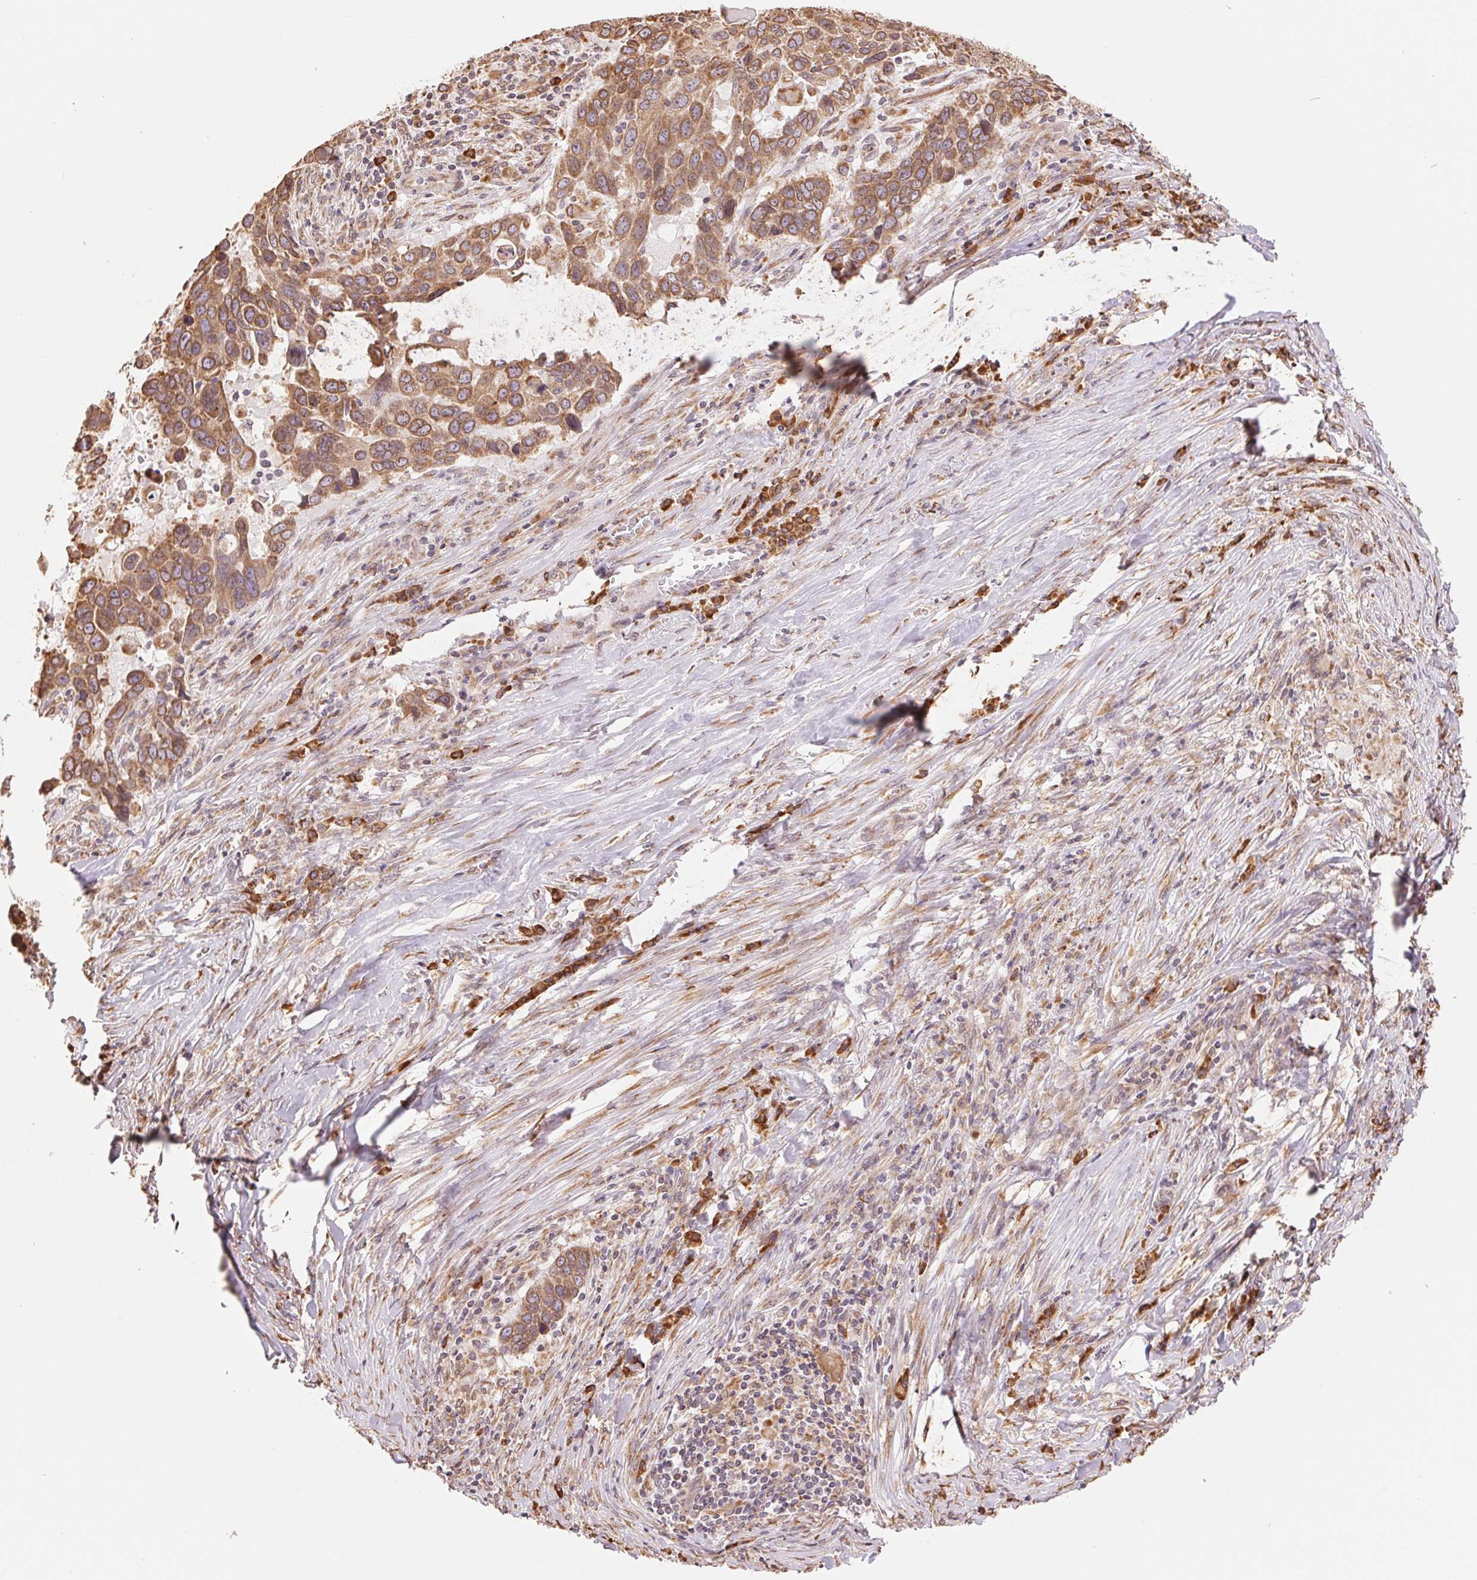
{"staining": {"intensity": "moderate", "quantity": ">75%", "location": "cytoplasmic/membranous"}, "tissue": "lung cancer", "cell_type": "Tumor cells", "image_type": "cancer", "snomed": [{"axis": "morphology", "description": "Squamous cell carcinoma, NOS"}, {"axis": "topography", "description": "Lung"}], "caption": "IHC photomicrograph of neoplastic tissue: human lung squamous cell carcinoma stained using immunohistochemistry (IHC) demonstrates medium levels of moderate protein expression localized specifically in the cytoplasmic/membranous of tumor cells, appearing as a cytoplasmic/membranous brown color.", "gene": "RPN1", "patient": {"sex": "male", "age": 68}}